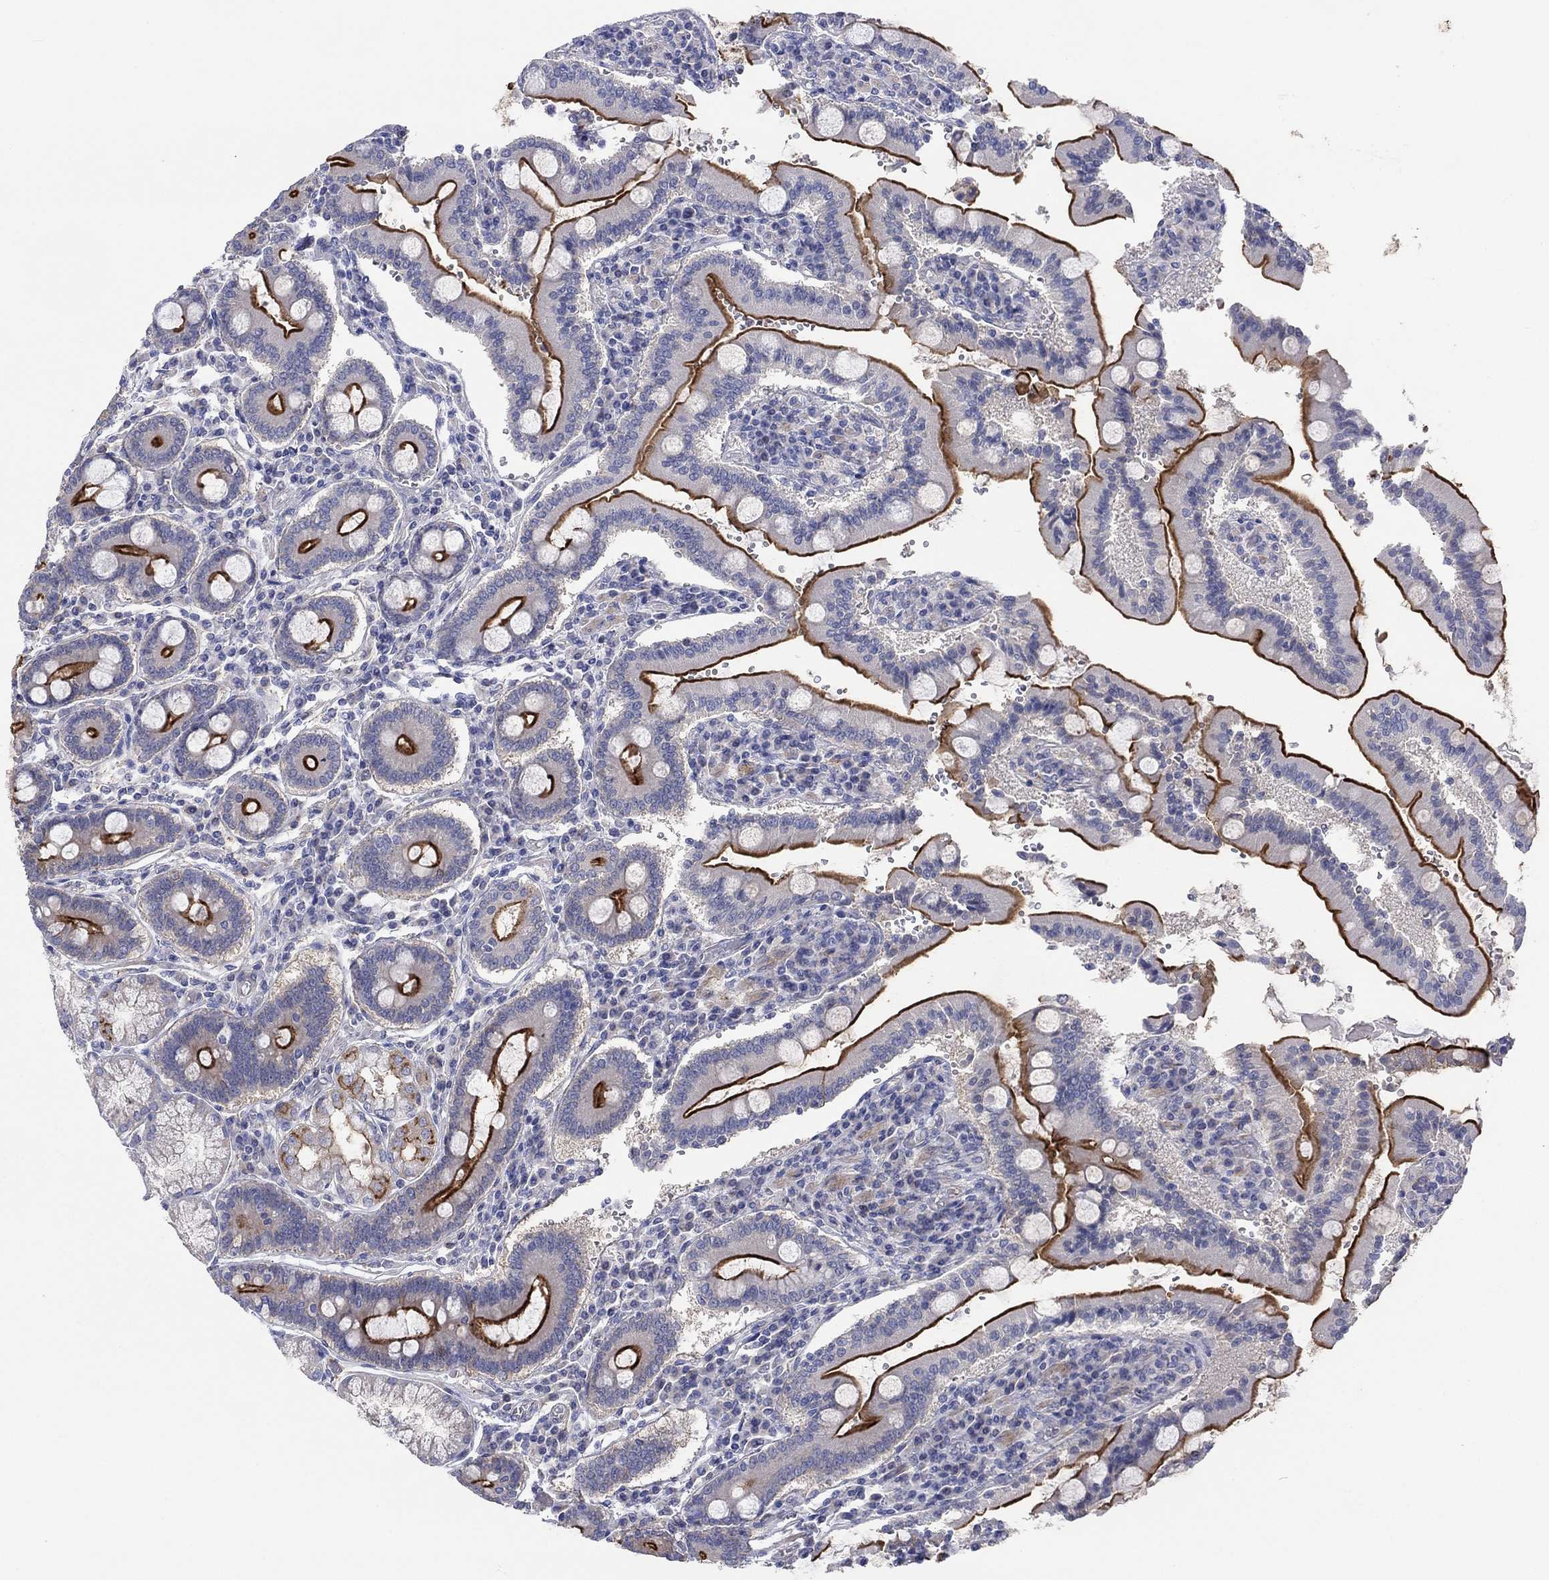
{"staining": {"intensity": "strong", "quantity": "25%-75%", "location": "cytoplasmic/membranous"}, "tissue": "duodenum", "cell_type": "Glandular cells", "image_type": "normal", "snomed": [{"axis": "morphology", "description": "Normal tissue, NOS"}, {"axis": "topography", "description": "Duodenum"}], "caption": "High-magnification brightfield microscopy of benign duodenum stained with DAB (3,3'-diaminobenzidine) (brown) and counterstained with hematoxylin (blue). glandular cells exhibit strong cytoplasmic/membranous expression is identified in about25%-75% of cells. The protein is stained brown, and the nuclei are stained in blue (DAB IHC with brightfield microscopy, high magnification).", "gene": "TPRN", "patient": {"sex": "female", "age": 62}}